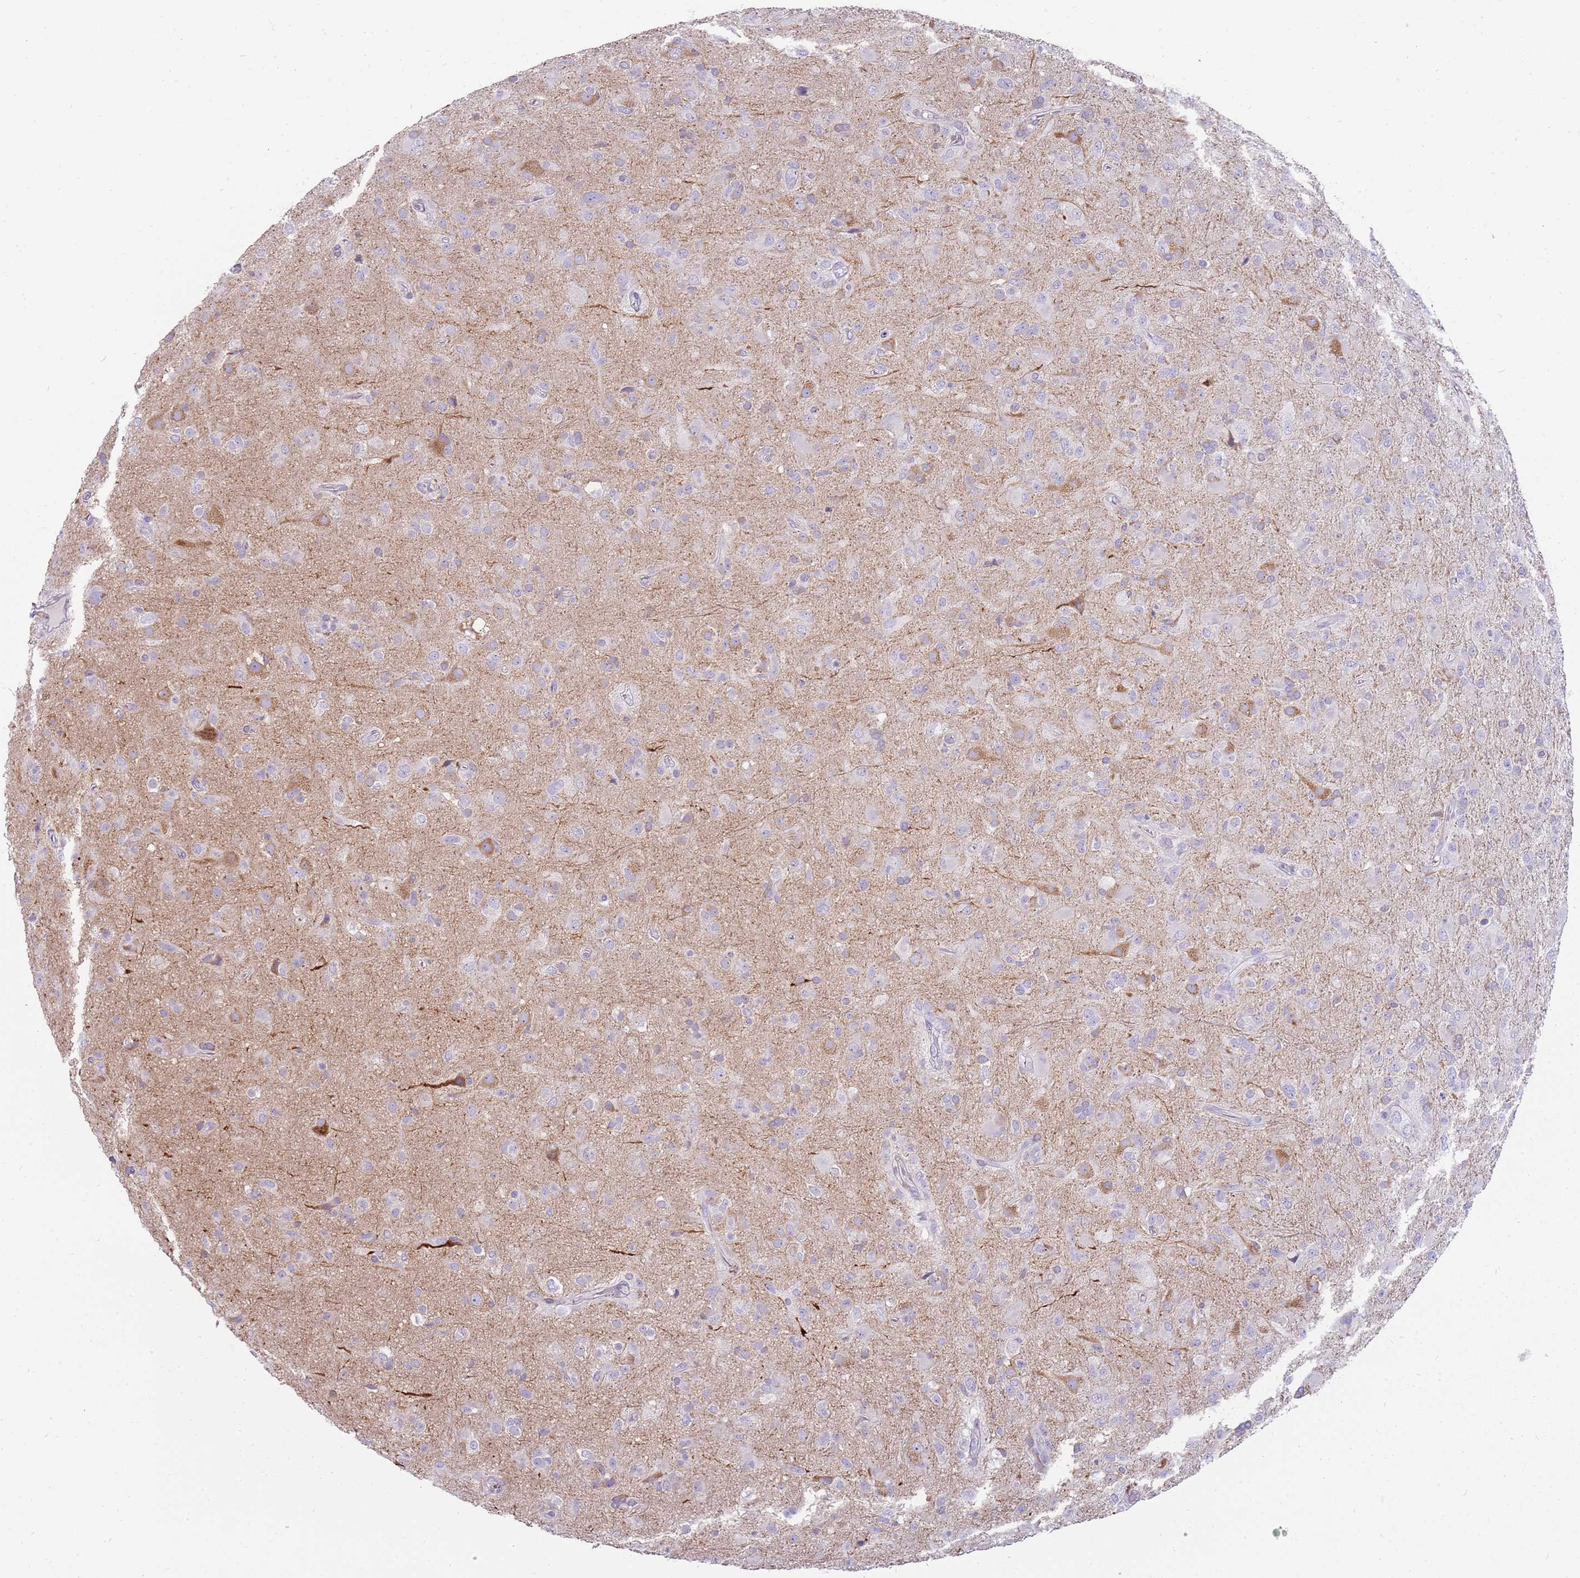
{"staining": {"intensity": "negative", "quantity": "none", "location": "none"}, "tissue": "glioma", "cell_type": "Tumor cells", "image_type": "cancer", "snomed": [{"axis": "morphology", "description": "Glioma, malignant, Low grade"}, {"axis": "topography", "description": "Brain"}], "caption": "Immunohistochemistry of malignant glioma (low-grade) reveals no staining in tumor cells. (DAB (3,3'-diaminobenzidine) IHC with hematoxylin counter stain).", "gene": "DIPK1C", "patient": {"sex": "male", "age": 65}}